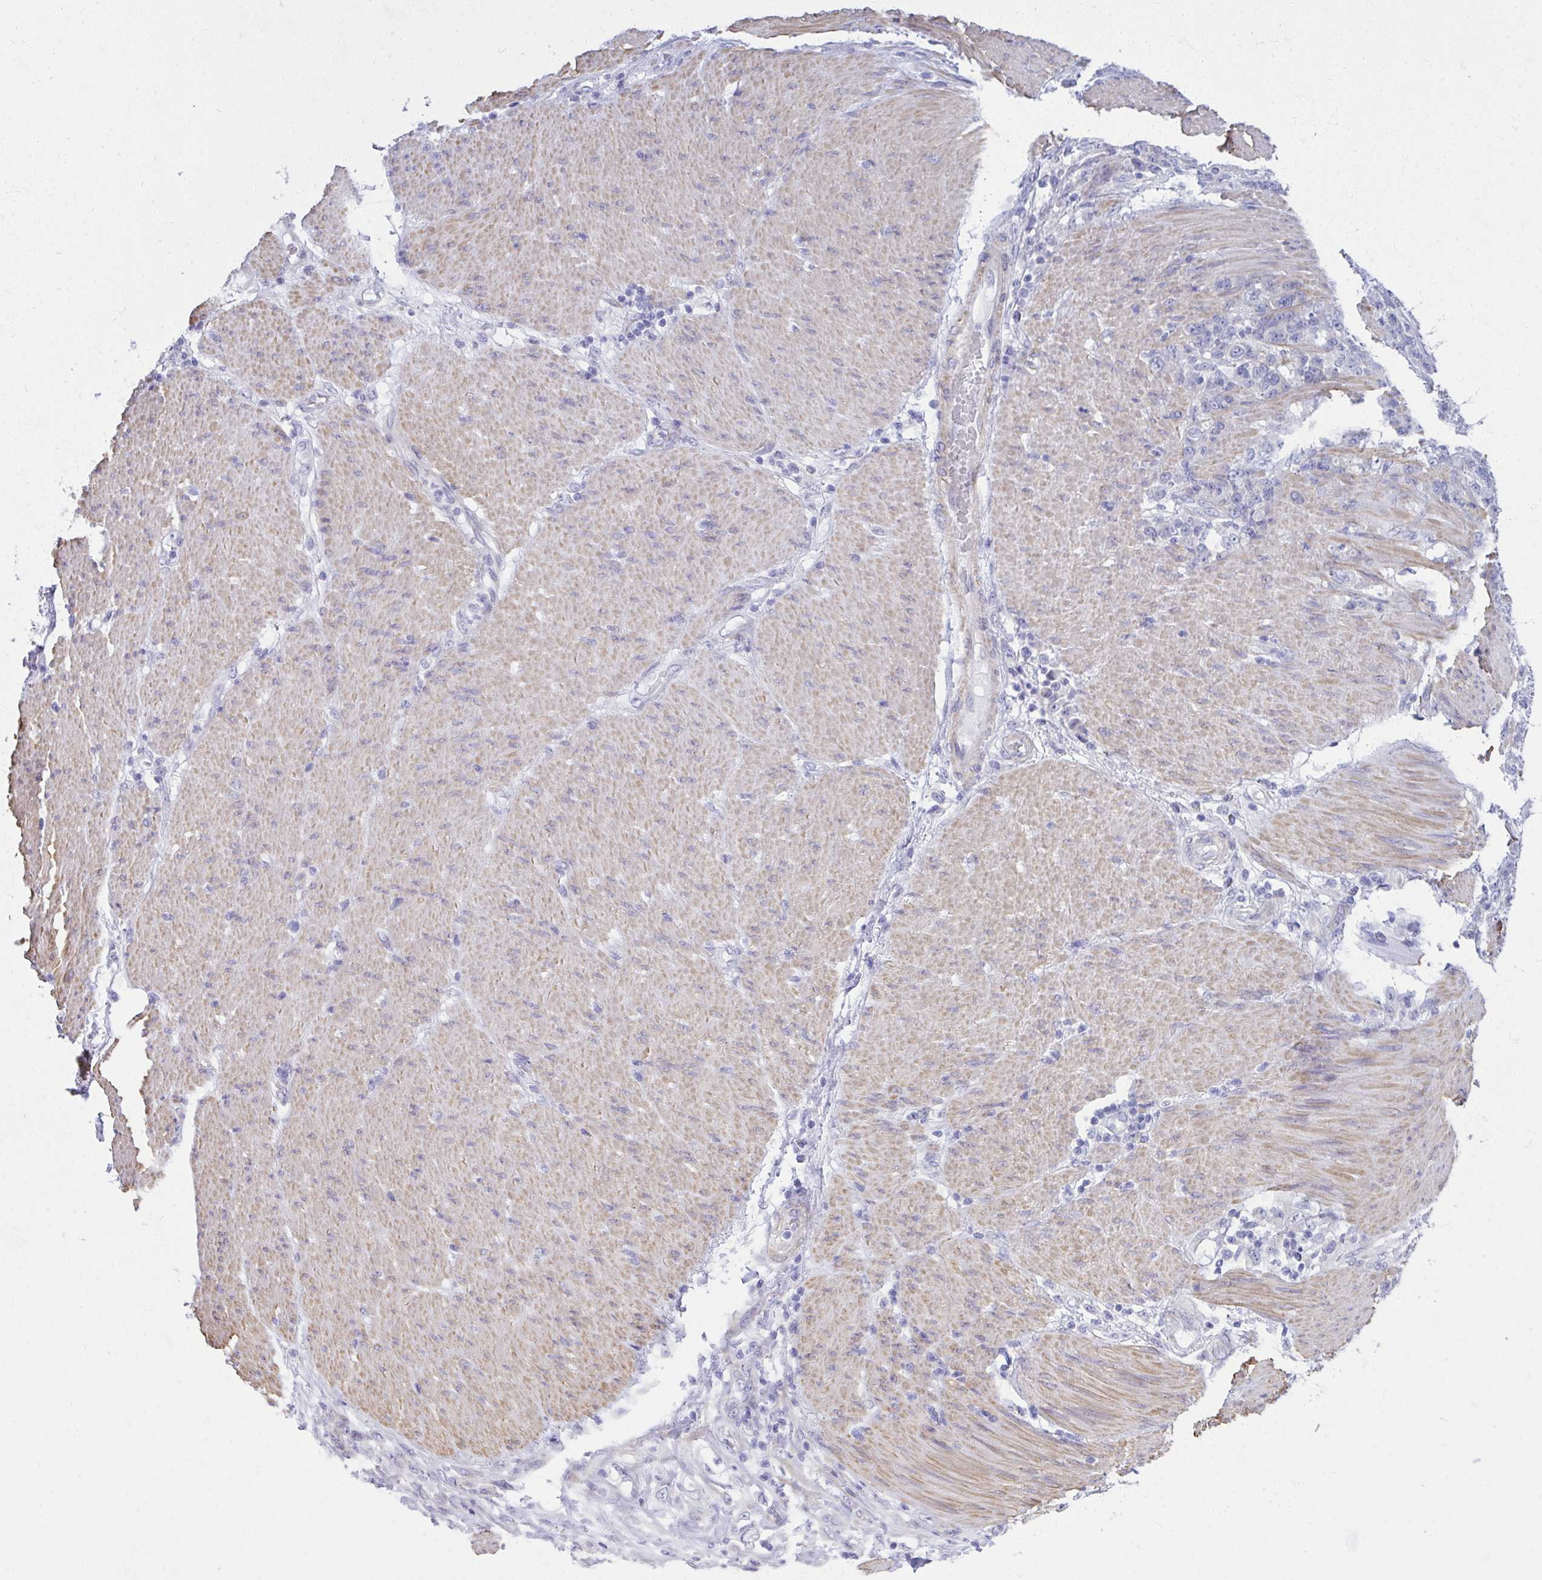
{"staining": {"intensity": "negative", "quantity": "none", "location": "none"}, "tissue": "stomach cancer", "cell_type": "Tumor cells", "image_type": "cancer", "snomed": [{"axis": "morphology", "description": "Adenocarcinoma, NOS"}, {"axis": "topography", "description": "Stomach"}], "caption": "This is an immunohistochemistry histopathology image of human stomach cancer. There is no expression in tumor cells.", "gene": "PUS7L", "patient": {"sex": "female", "age": 79}}